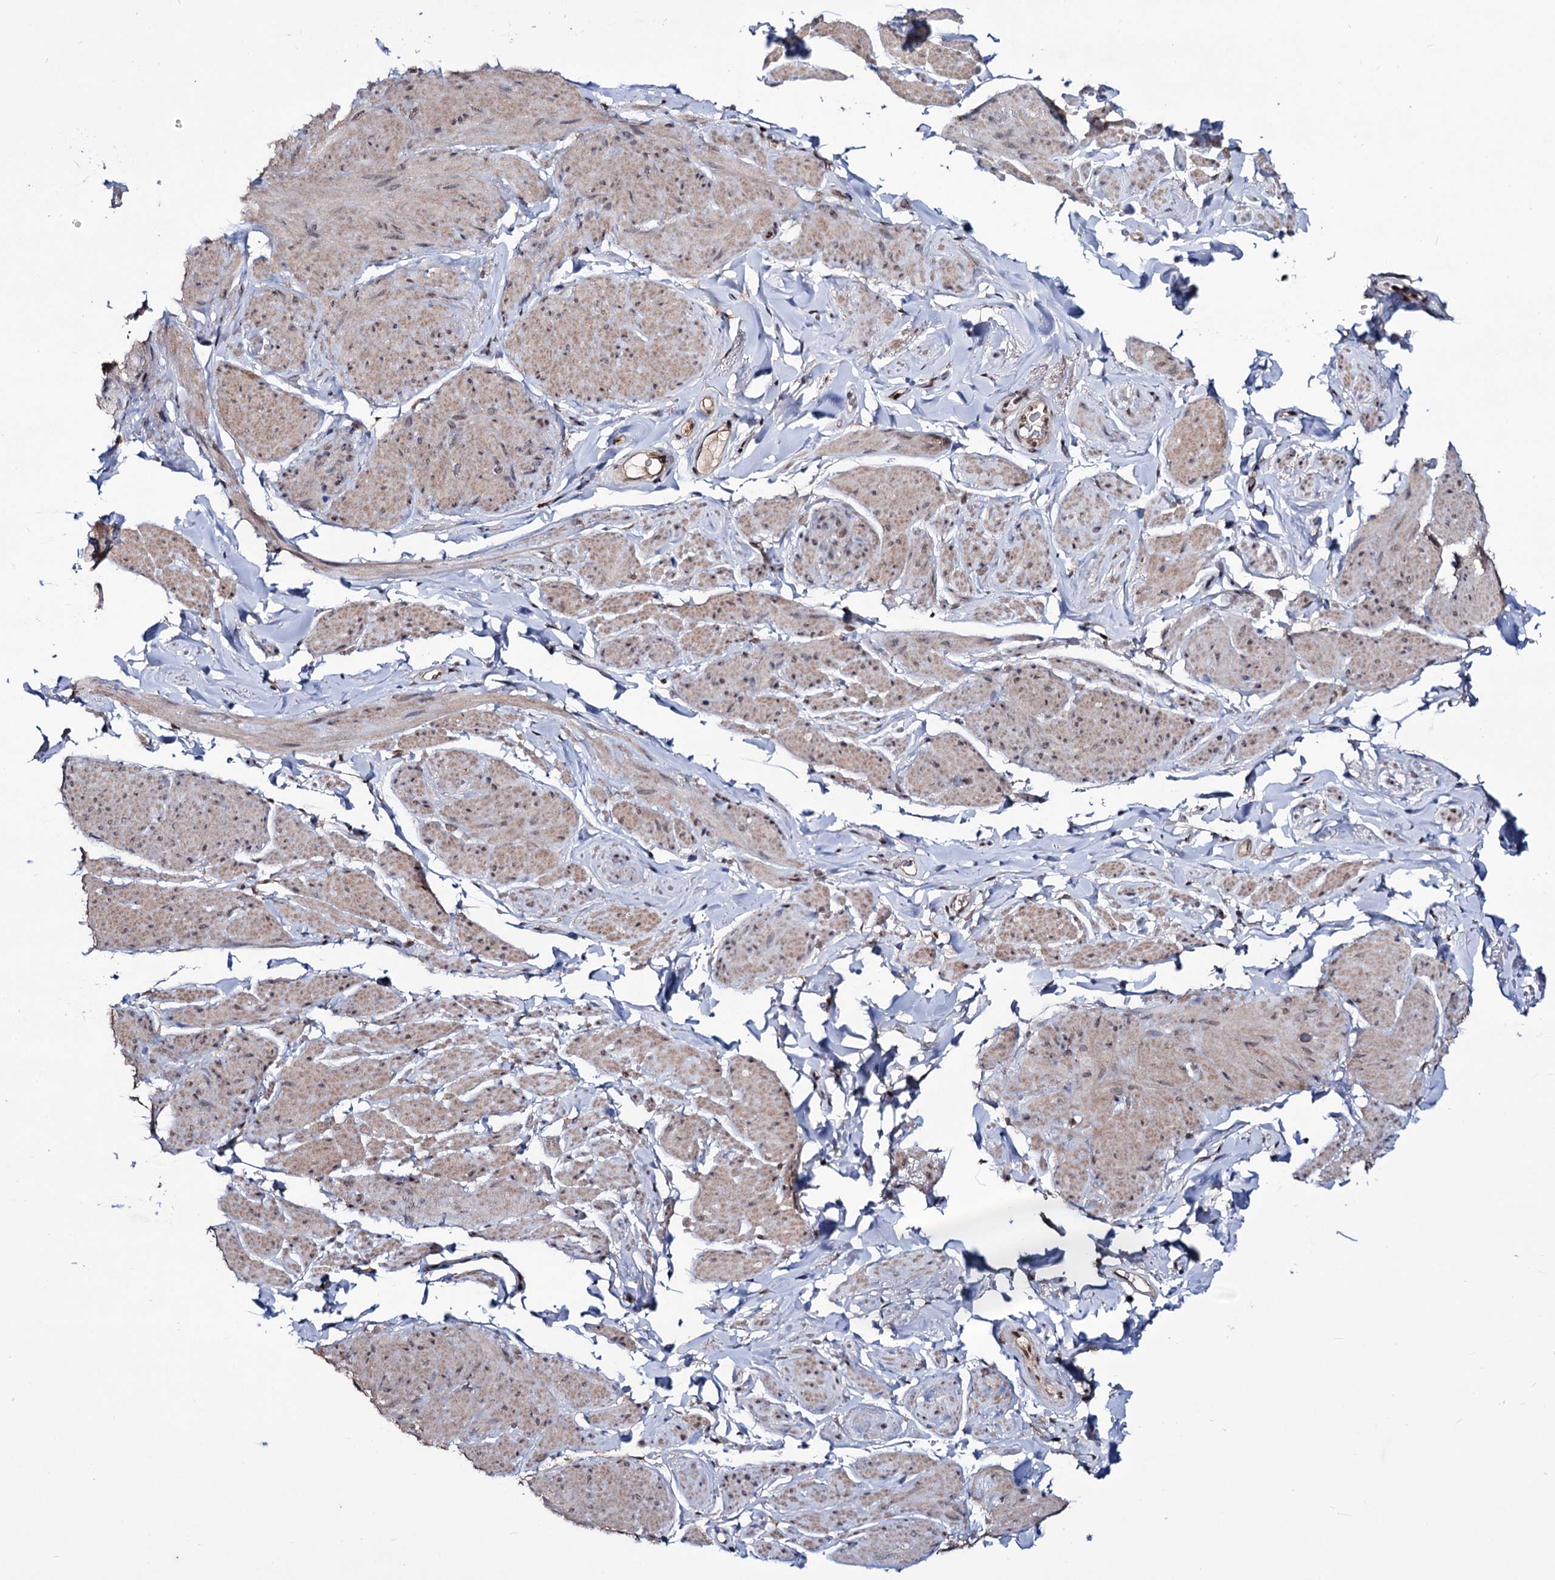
{"staining": {"intensity": "weak", "quantity": "25%-75%", "location": "cytoplasmic/membranous,nuclear"}, "tissue": "smooth muscle", "cell_type": "Smooth muscle cells", "image_type": "normal", "snomed": [{"axis": "morphology", "description": "Normal tissue, NOS"}, {"axis": "topography", "description": "Smooth muscle"}, {"axis": "topography", "description": "Peripheral nerve tissue"}], "caption": "High-power microscopy captured an immunohistochemistry (IHC) micrograph of benign smooth muscle, revealing weak cytoplasmic/membranous,nuclear staining in approximately 25%-75% of smooth muscle cells.", "gene": "SMCHD1", "patient": {"sex": "male", "age": 69}}